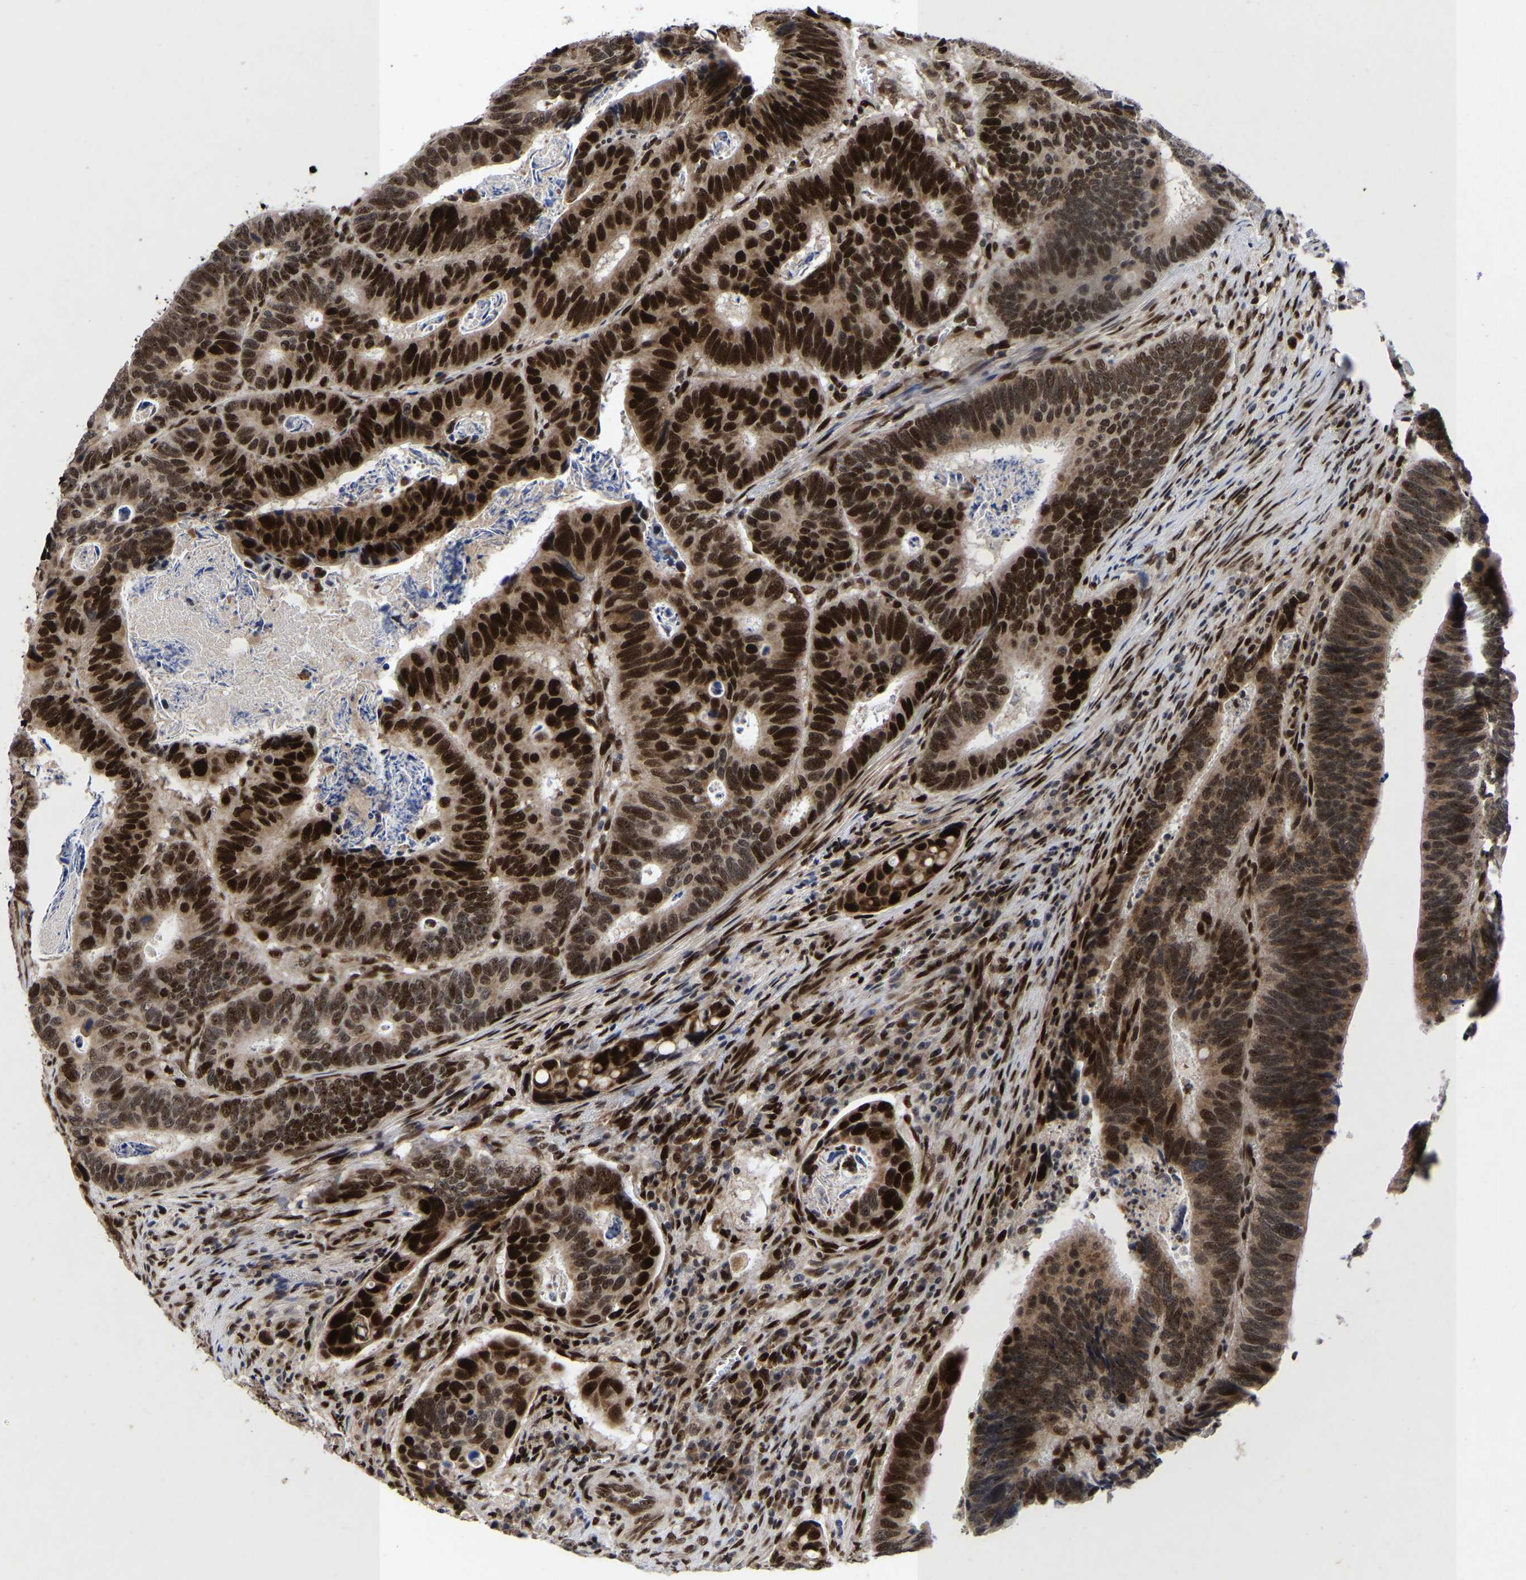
{"staining": {"intensity": "strong", "quantity": ">75%", "location": "cytoplasmic/membranous,nuclear"}, "tissue": "colorectal cancer", "cell_type": "Tumor cells", "image_type": "cancer", "snomed": [{"axis": "morphology", "description": "Inflammation, NOS"}, {"axis": "morphology", "description": "Adenocarcinoma, NOS"}, {"axis": "topography", "description": "Colon"}], "caption": "This histopathology image exhibits IHC staining of colorectal cancer, with high strong cytoplasmic/membranous and nuclear staining in approximately >75% of tumor cells.", "gene": "JUNB", "patient": {"sex": "male", "age": 72}}